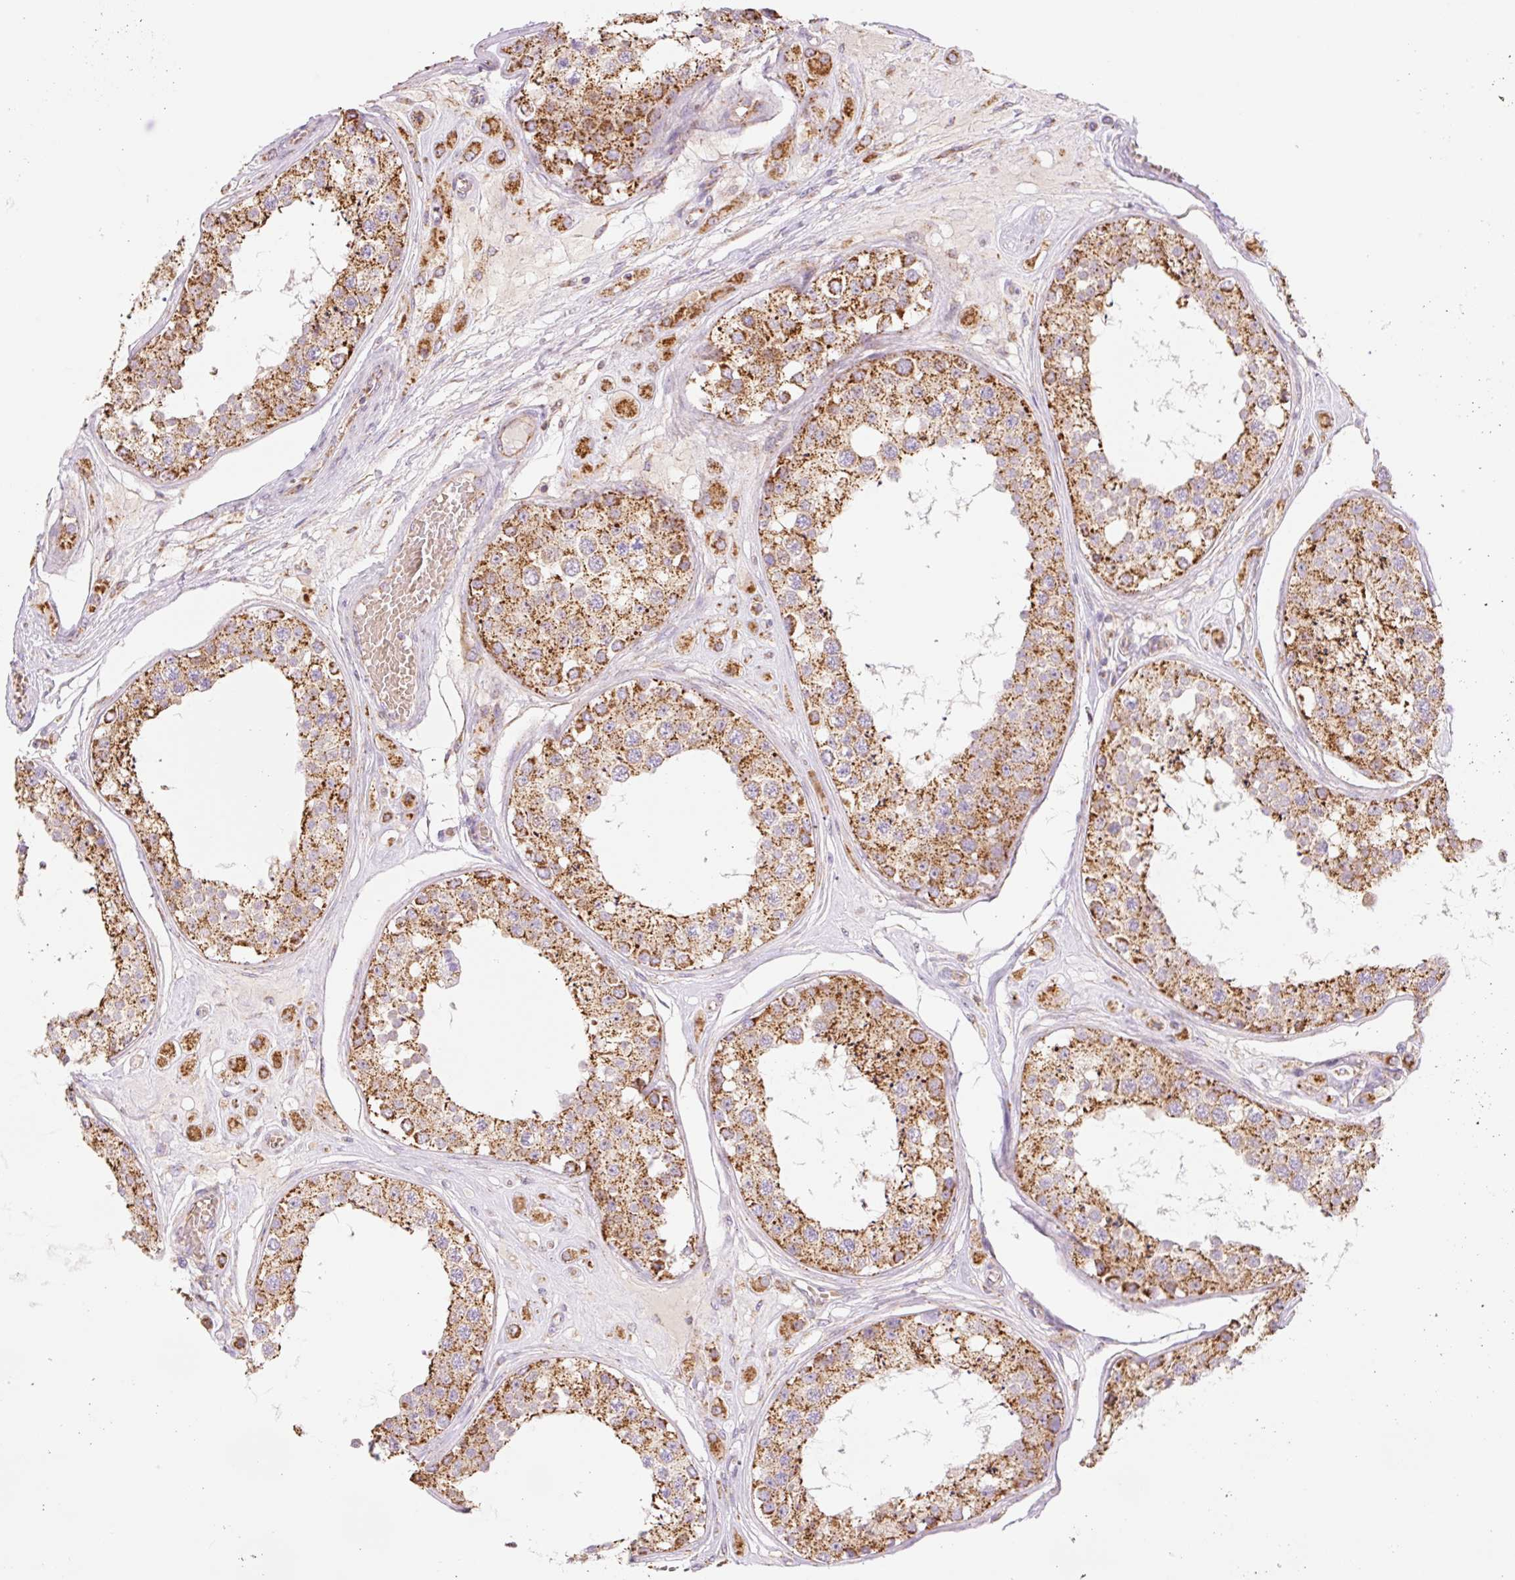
{"staining": {"intensity": "strong", "quantity": "25%-75%", "location": "cytoplasmic/membranous"}, "tissue": "testis", "cell_type": "Cells in seminiferous ducts", "image_type": "normal", "snomed": [{"axis": "morphology", "description": "Normal tissue, NOS"}, {"axis": "topography", "description": "Testis"}], "caption": "IHC of unremarkable testis reveals high levels of strong cytoplasmic/membranous positivity in approximately 25%-75% of cells in seminiferous ducts.", "gene": "GOSR2", "patient": {"sex": "male", "age": 25}}